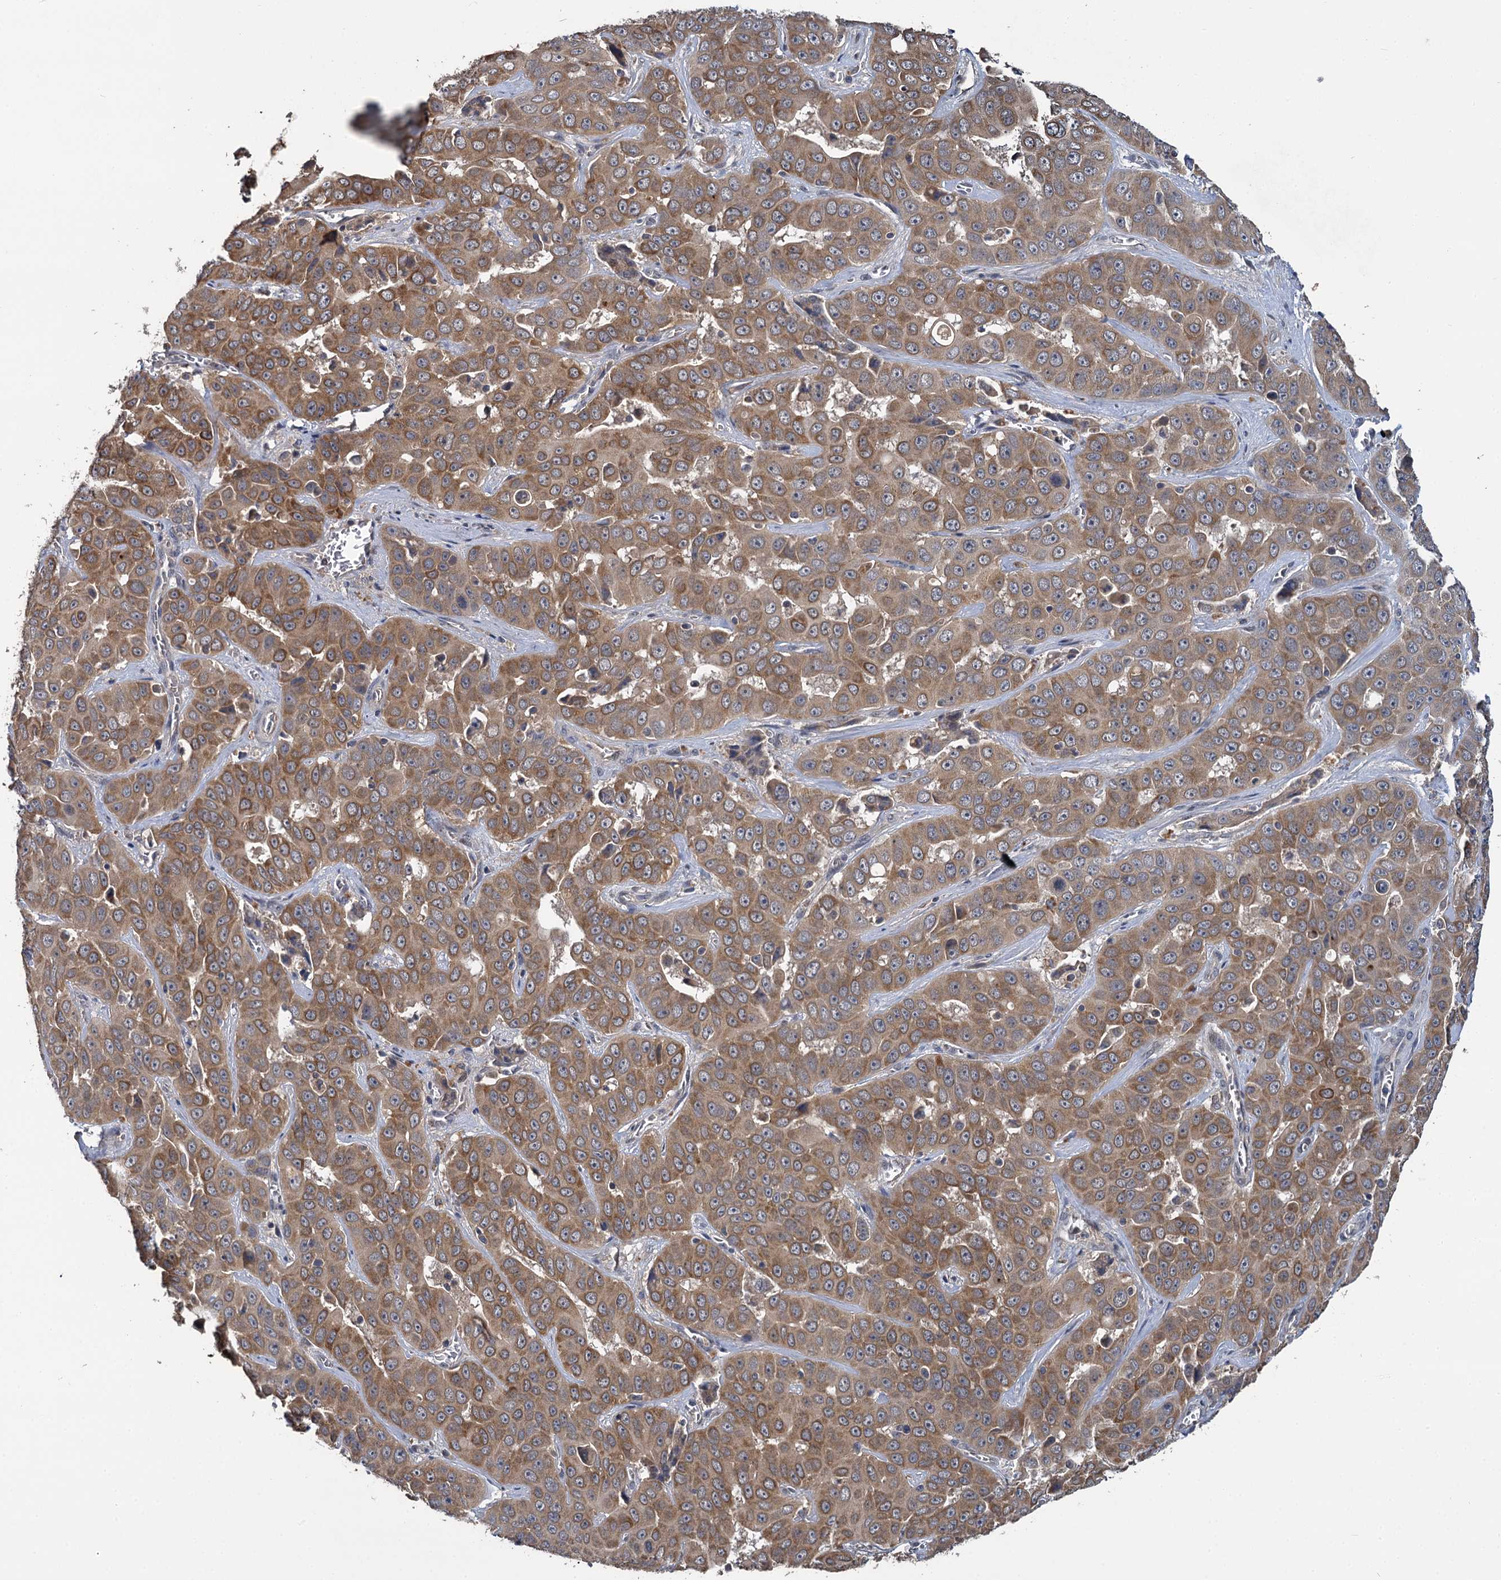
{"staining": {"intensity": "moderate", "quantity": ">75%", "location": "cytoplasmic/membranous"}, "tissue": "liver cancer", "cell_type": "Tumor cells", "image_type": "cancer", "snomed": [{"axis": "morphology", "description": "Cholangiocarcinoma"}, {"axis": "topography", "description": "Liver"}], "caption": "DAB (3,3'-diaminobenzidine) immunohistochemical staining of liver cancer (cholangiocarcinoma) exhibits moderate cytoplasmic/membranous protein positivity in about >75% of tumor cells.", "gene": "TMEM39A", "patient": {"sex": "female", "age": 52}}